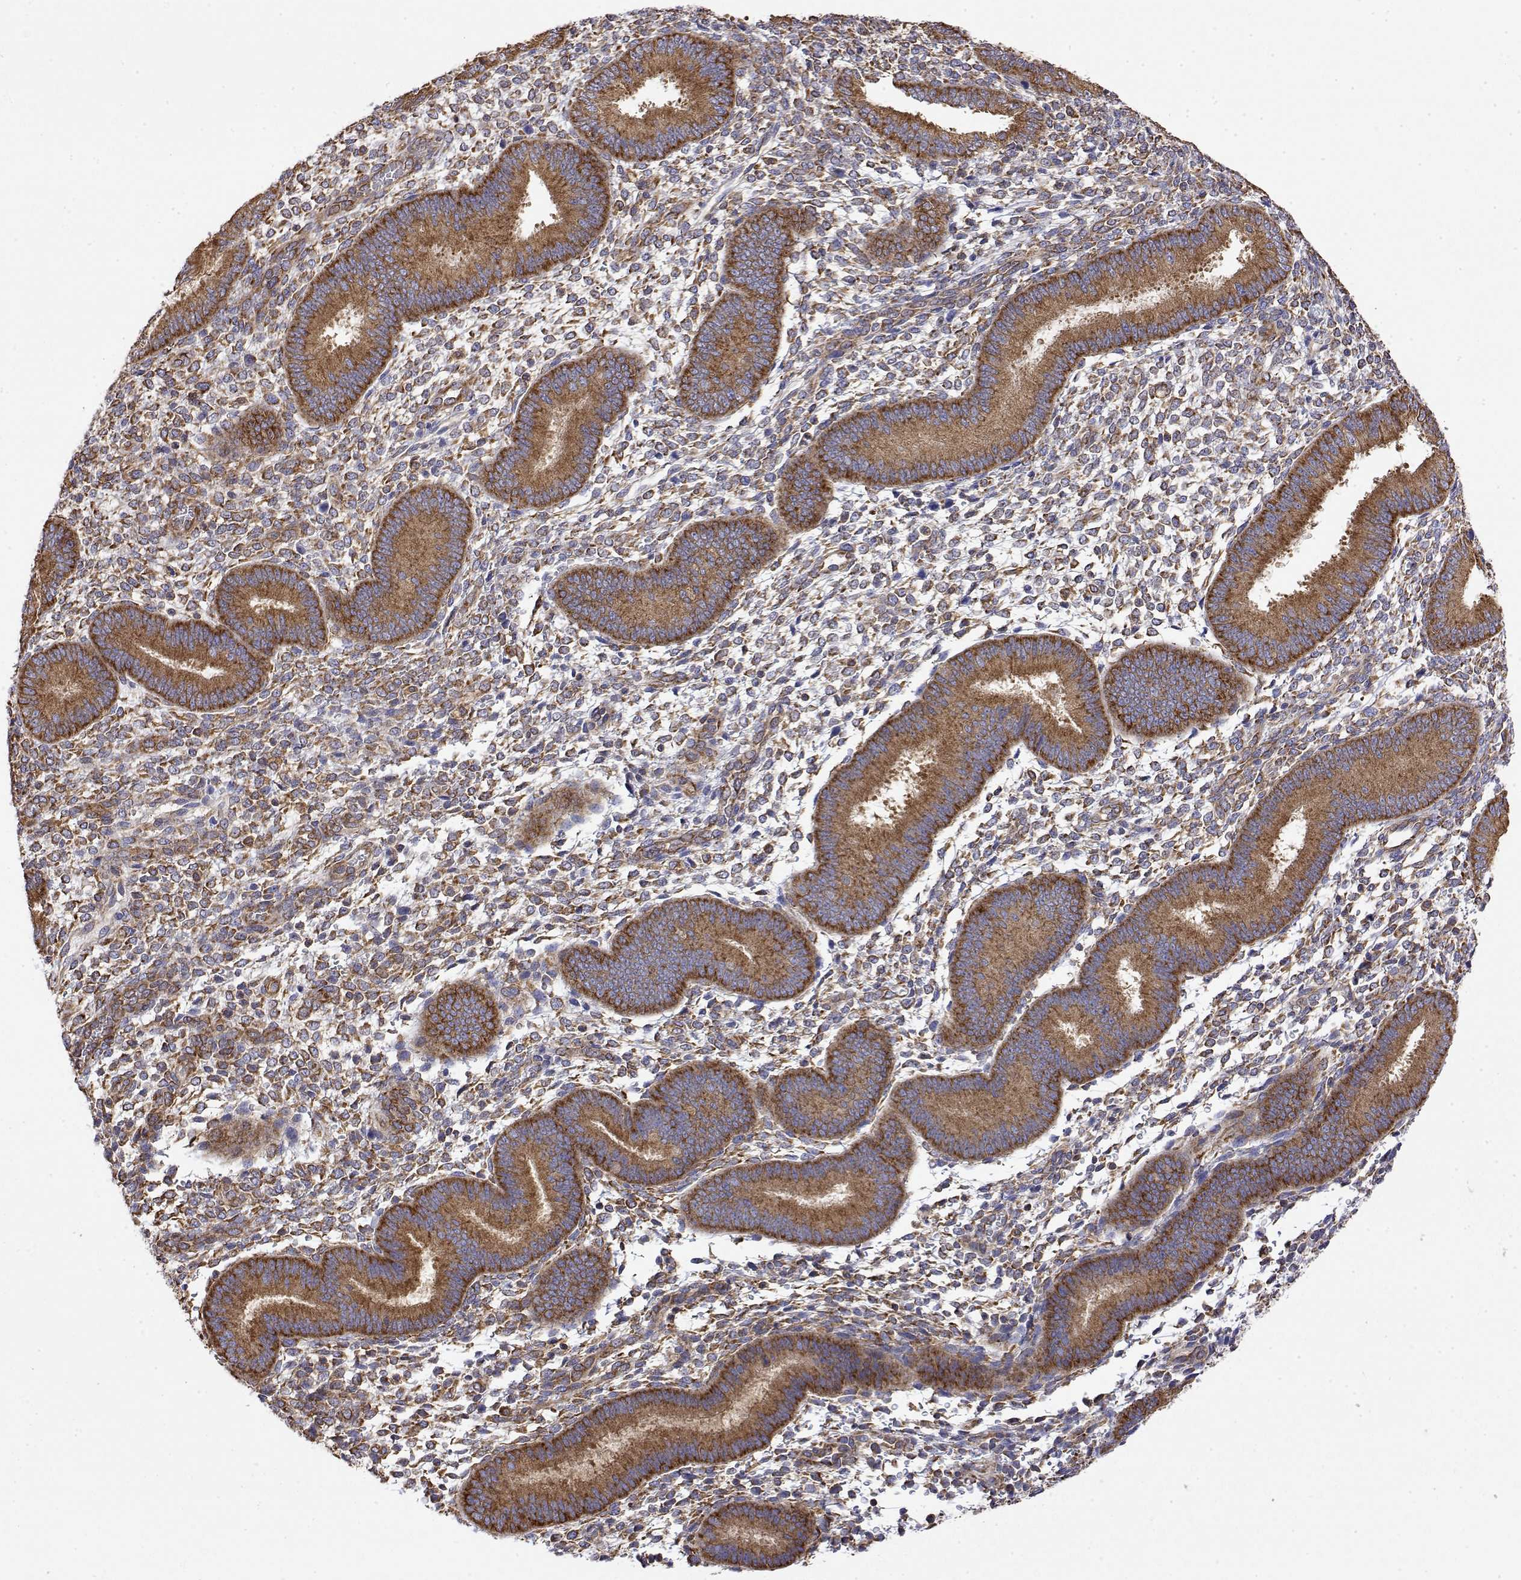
{"staining": {"intensity": "moderate", "quantity": "25%-75%", "location": "cytoplasmic/membranous"}, "tissue": "endometrium", "cell_type": "Cells in endometrial stroma", "image_type": "normal", "snomed": [{"axis": "morphology", "description": "Normal tissue, NOS"}, {"axis": "topography", "description": "Endometrium"}], "caption": "Unremarkable endometrium was stained to show a protein in brown. There is medium levels of moderate cytoplasmic/membranous expression in about 25%-75% of cells in endometrial stroma. (DAB IHC with brightfield microscopy, high magnification).", "gene": "EEF1G", "patient": {"sex": "female", "age": 39}}